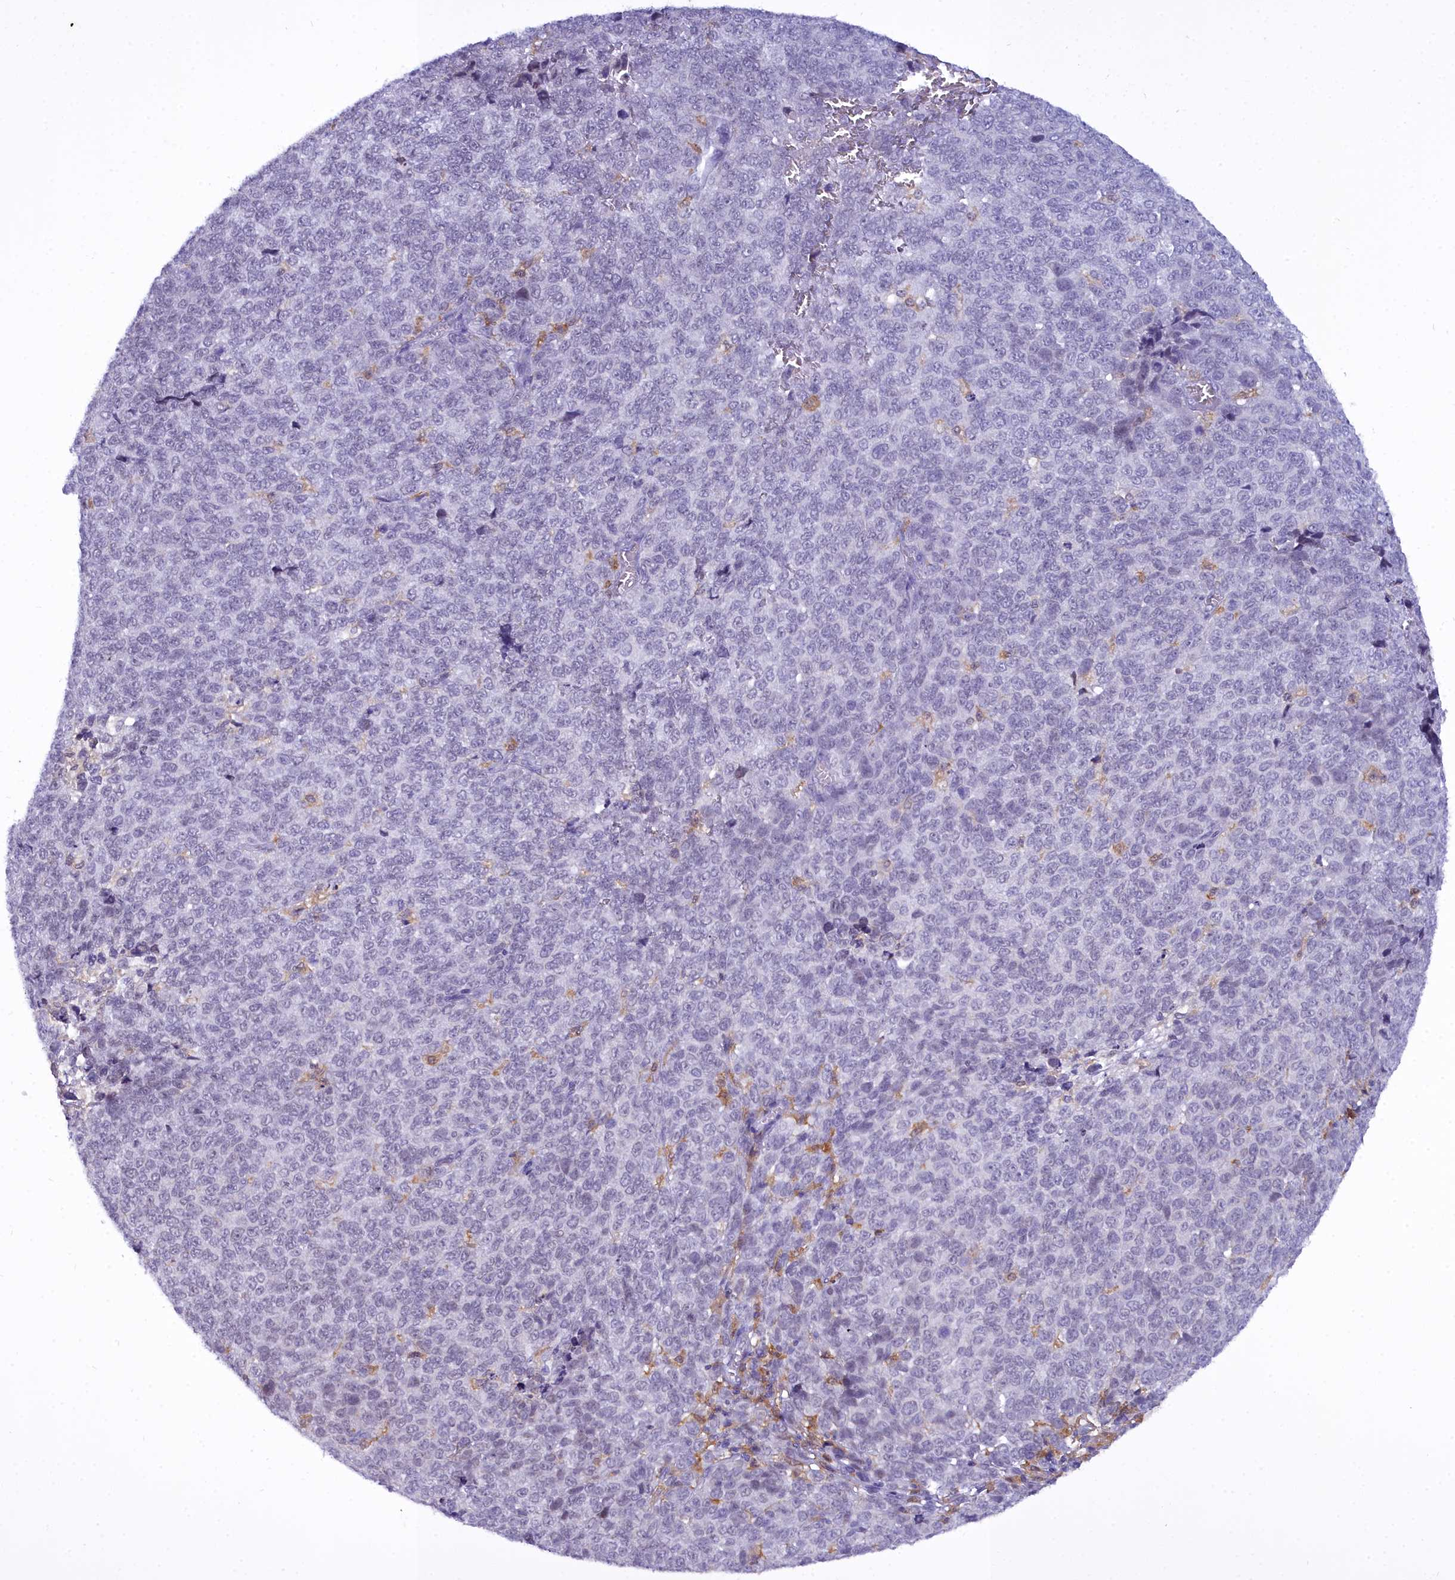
{"staining": {"intensity": "negative", "quantity": "none", "location": "none"}, "tissue": "melanoma", "cell_type": "Tumor cells", "image_type": "cancer", "snomed": [{"axis": "morphology", "description": "Malignant melanoma, NOS"}, {"axis": "topography", "description": "Nose, NOS"}], "caption": "High power microscopy image of an IHC micrograph of melanoma, revealing no significant expression in tumor cells.", "gene": "BLNK", "patient": {"sex": "female", "age": 48}}